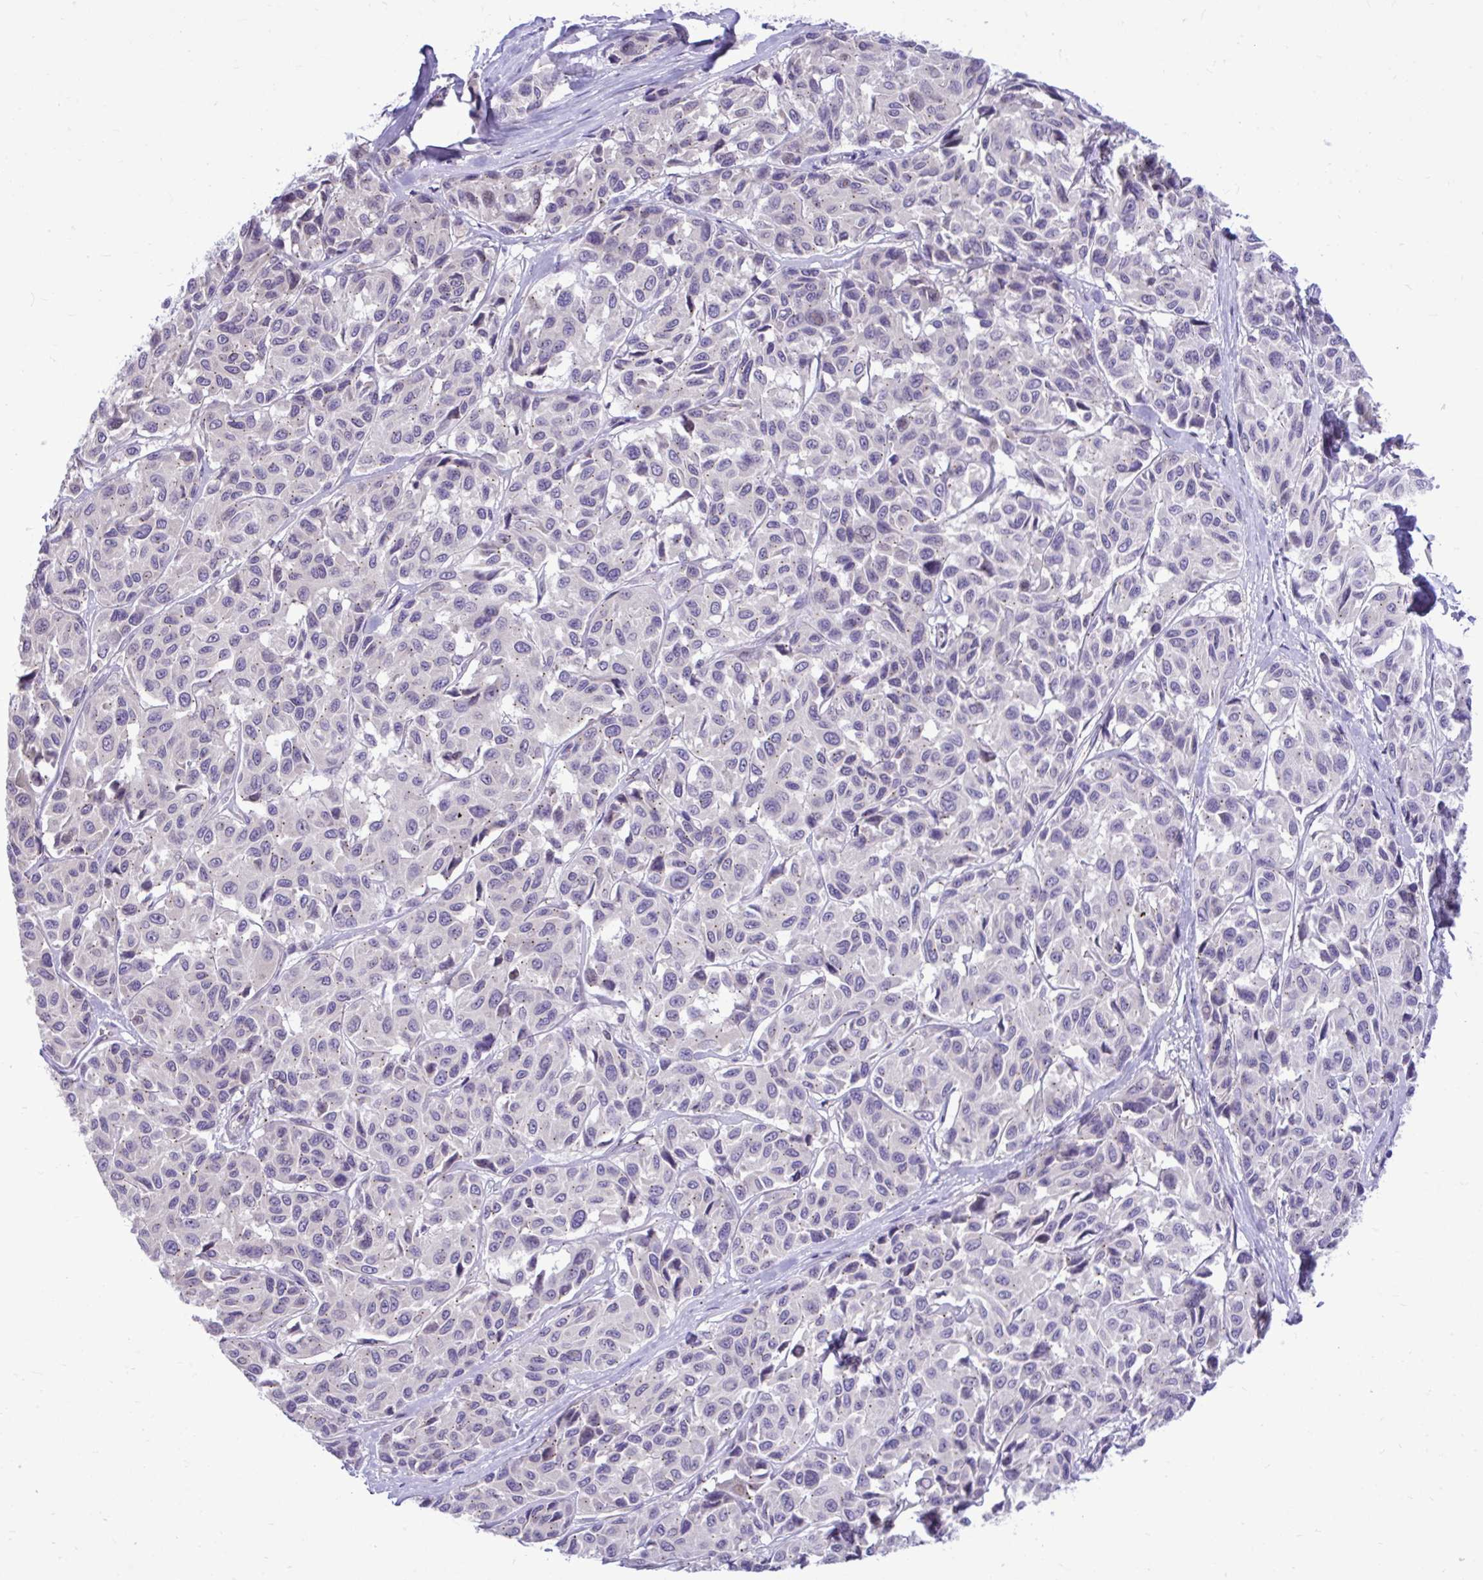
{"staining": {"intensity": "weak", "quantity": "25%-75%", "location": "cytoplasmic/membranous"}, "tissue": "melanoma", "cell_type": "Tumor cells", "image_type": "cancer", "snomed": [{"axis": "morphology", "description": "Malignant melanoma, NOS"}, {"axis": "topography", "description": "Skin"}], "caption": "Malignant melanoma tissue exhibits weak cytoplasmic/membranous positivity in approximately 25%-75% of tumor cells, visualized by immunohistochemistry.", "gene": "CEACAM18", "patient": {"sex": "female", "age": 66}}